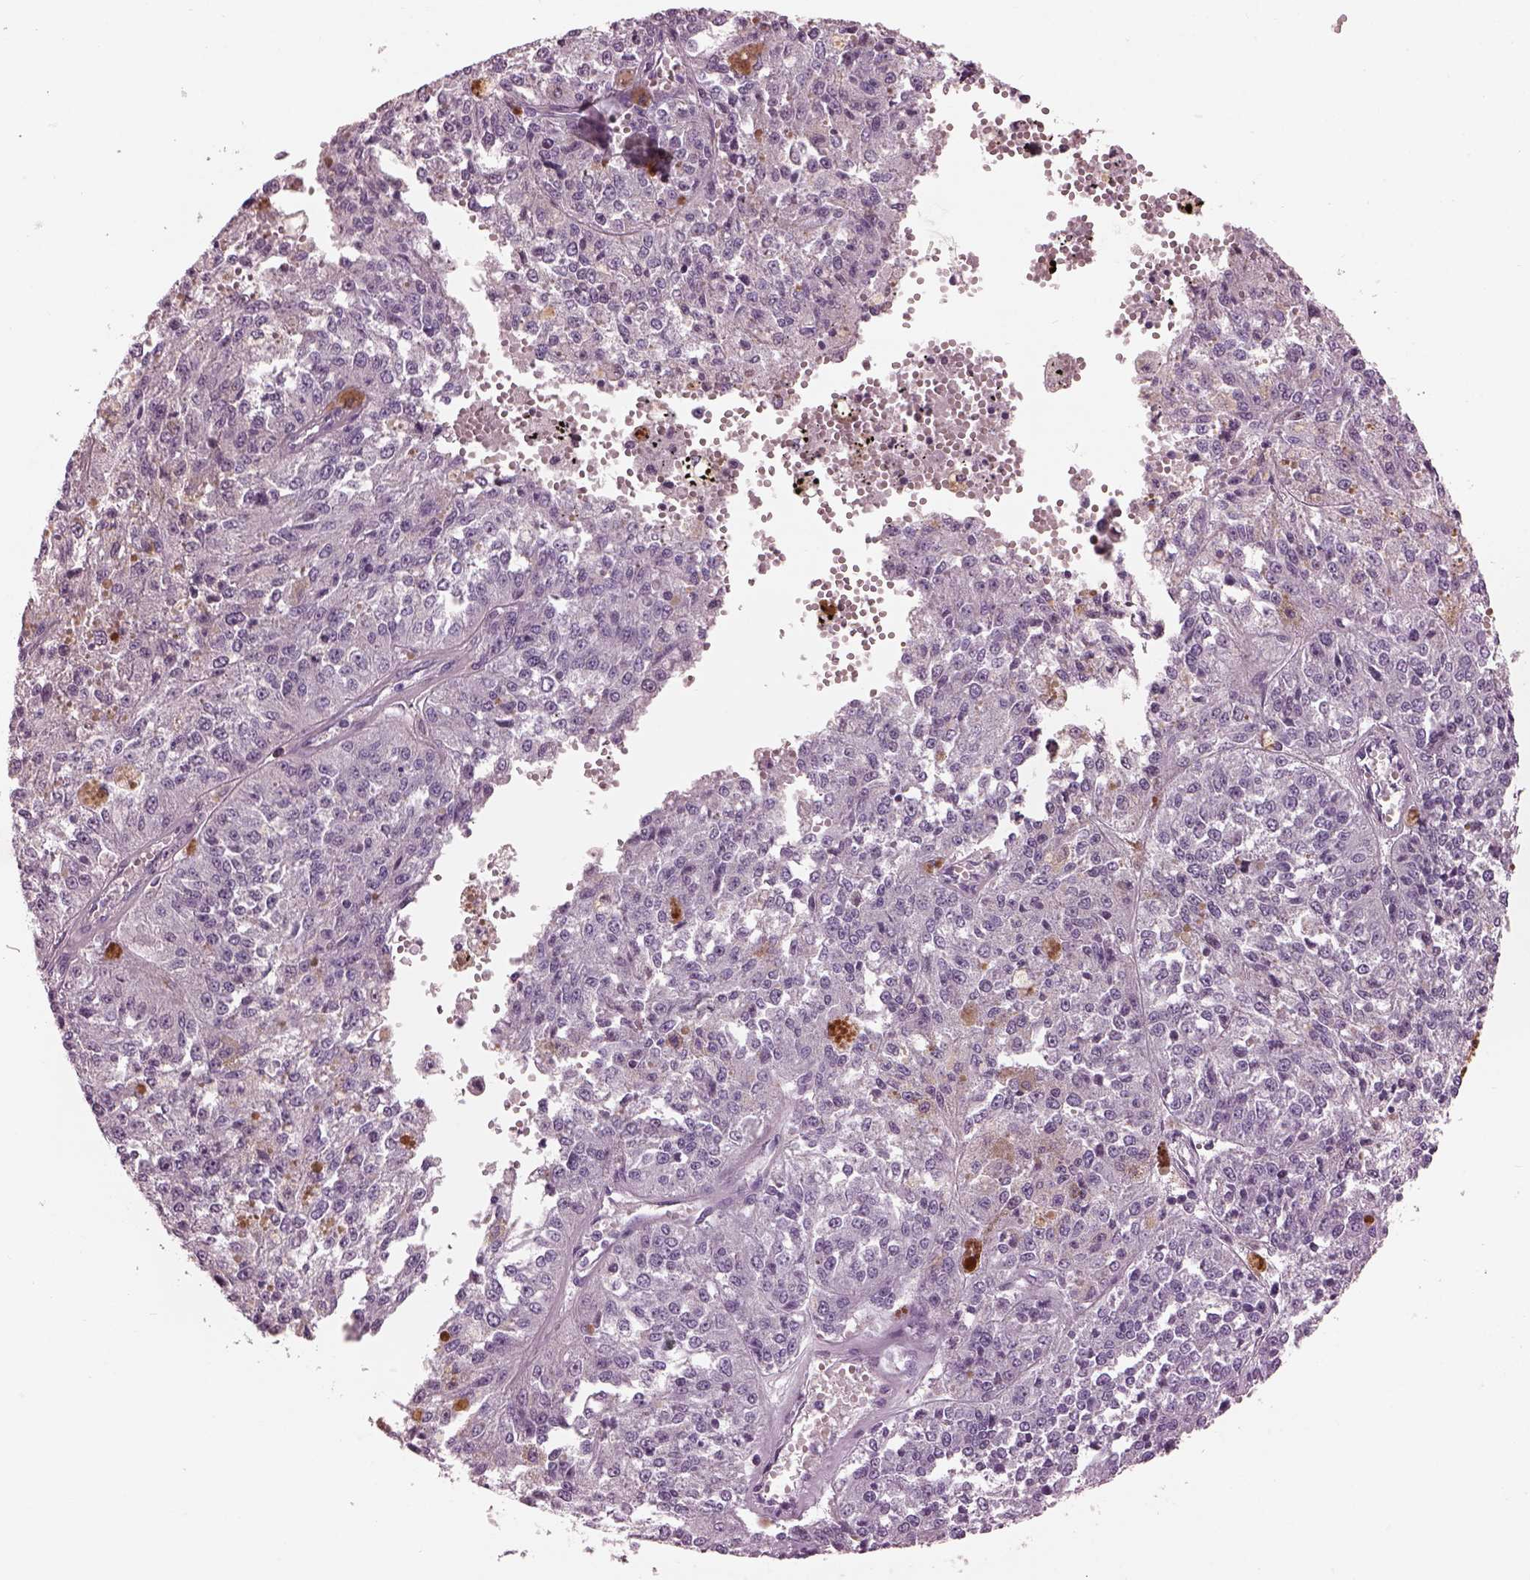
{"staining": {"intensity": "negative", "quantity": "none", "location": "none"}, "tissue": "melanoma", "cell_type": "Tumor cells", "image_type": "cancer", "snomed": [{"axis": "morphology", "description": "Malignant melanoma, Metastatic site"}, {"axis": "topography", "description": "Lymph node"}], "caption": "Melanoma was stained to show a protein in brown. There is no significant expression in tumor cells. (Stains: DAB (3,3'-diaminobenzidine) IHC with hematoxylin counter stain, Microscopy: brightfield microscopy at high magnification).", "gene": "PACRG", "patient": {"sex": "female", "age": 64}}